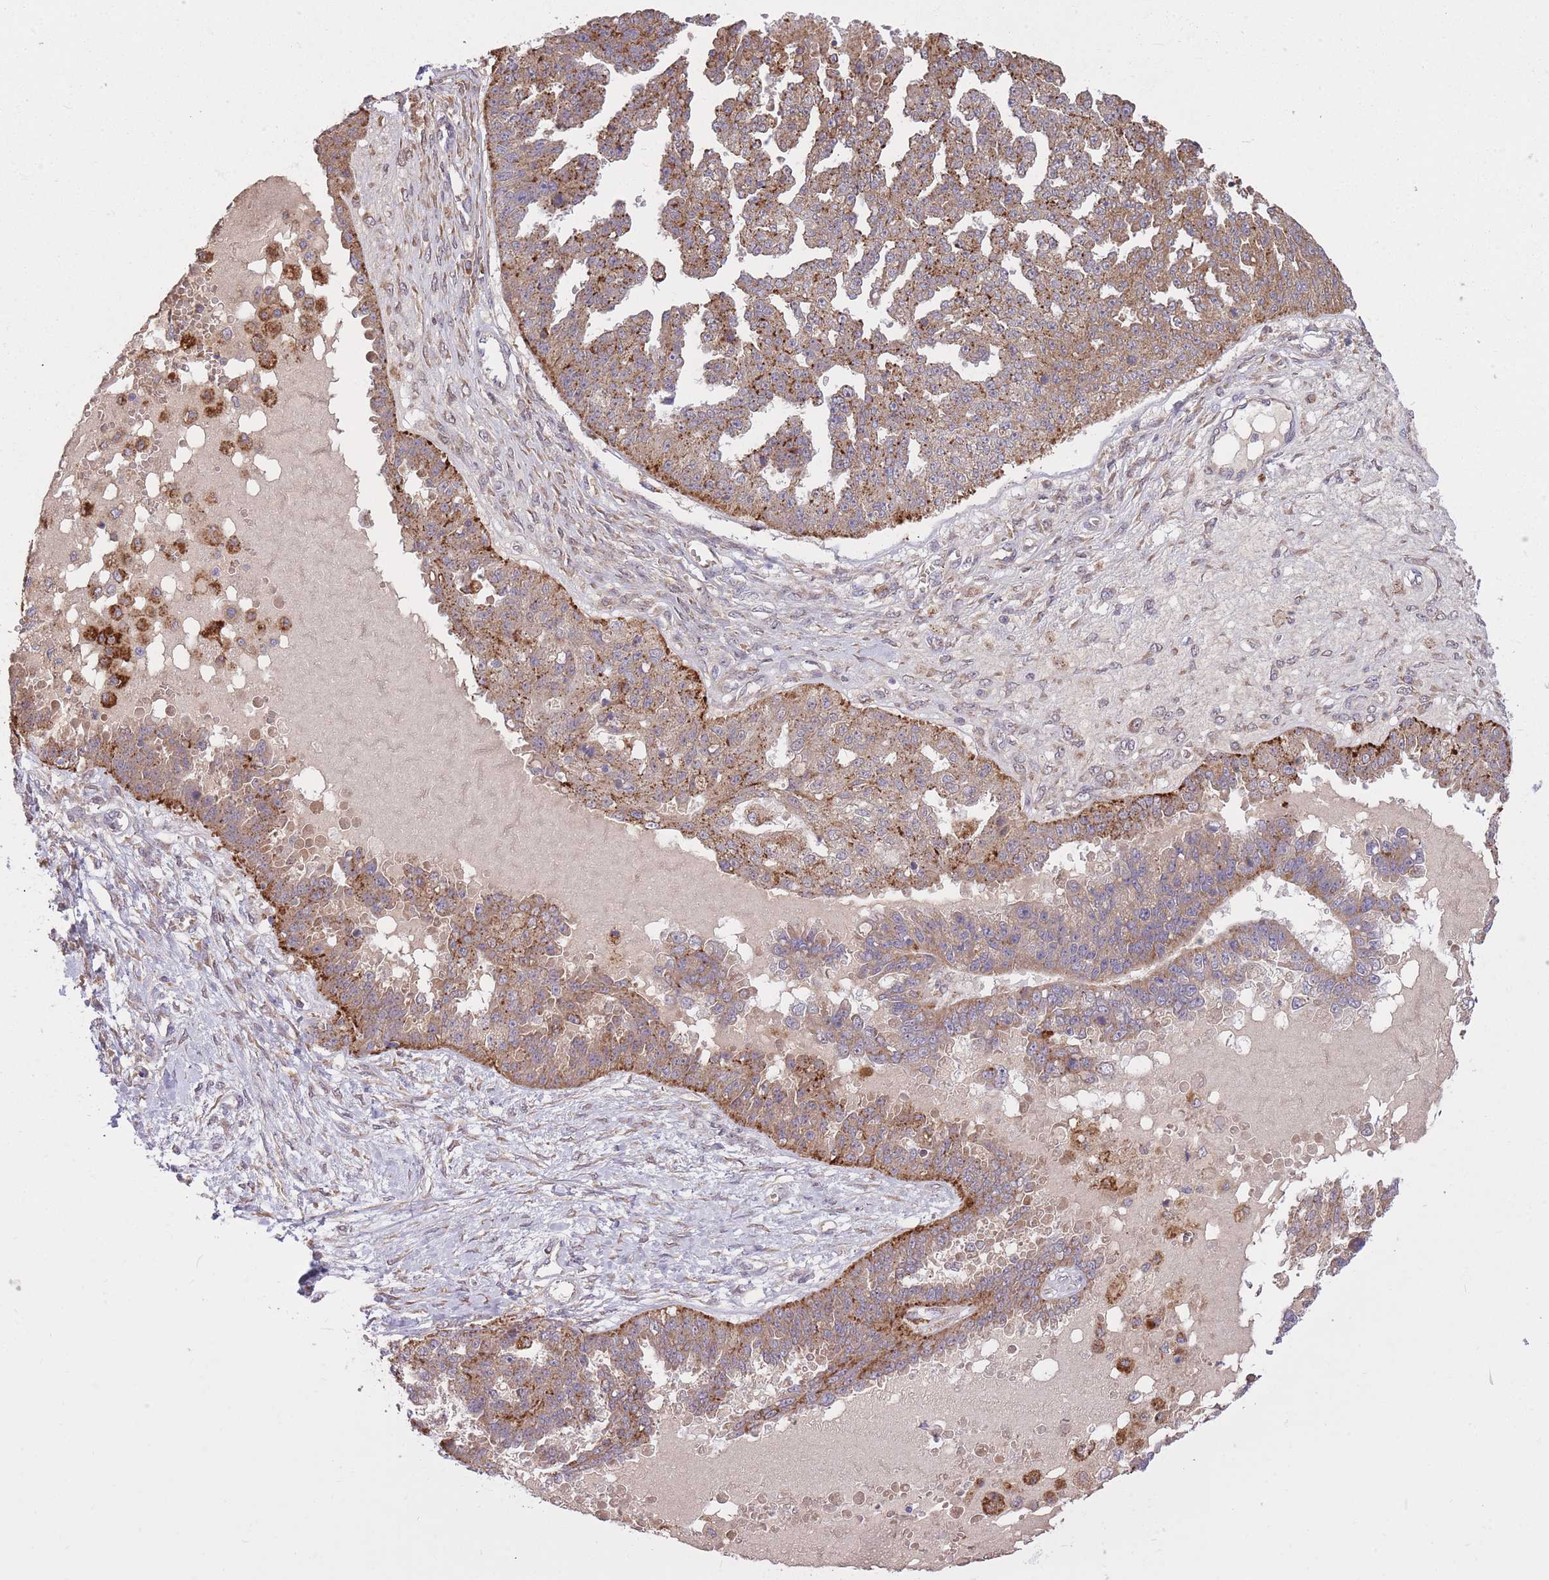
{"staining": {"intensity": "moderate", "quantity": ">75%", "location": "cytoplasmic/membranous"}, "tissue": "ovarian cancer", "cell_type": "Tumor cells", "image_type": "cancer", "snomed": [{"axis": "morphology", "description": "Cystadenocarcinoma, serous, NOS"}, {"axis": "topography", "description": "Ovary"}], "caption": "Human ovarian cancer (serous cystadenocarcinoma) stained for a protein (brown) reveals moderate cytoplasmic/membranous positive expression in approximately >75% of tumor cells.", "gene": "POLR3F", "patient": {"sex": "female", "age": 58}}